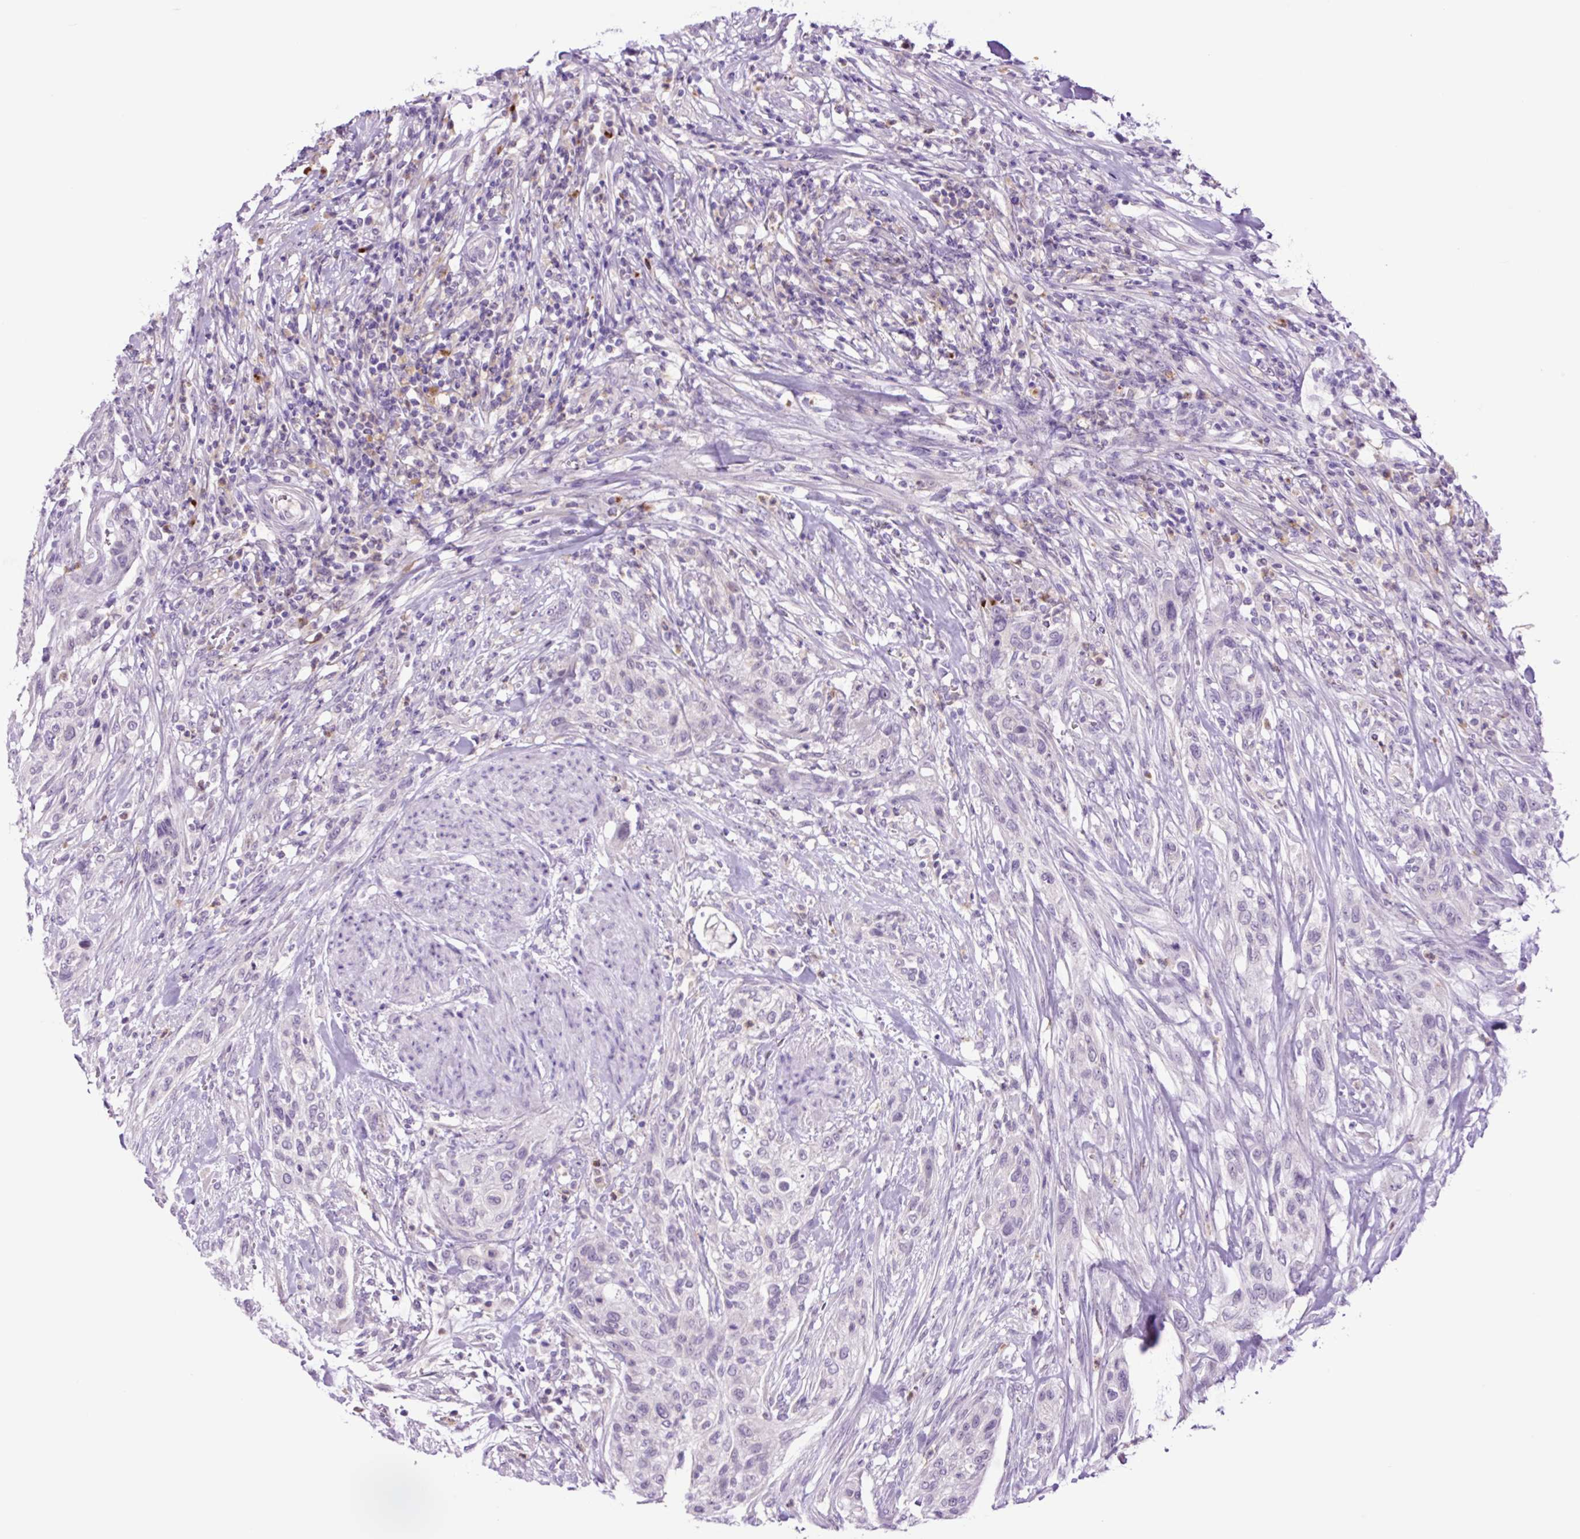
{"staining": {"intensity": "negative", "quantity": "none", "location": "none"}, "tissue": "urothelial cancer", "cell_type": "Tumor cells", "image_type": "cancer", "snomed": [{"axis": "morphology", "description": "Urothelial carcinoma, High grade"}, {"axis": "topography", "description": "Urinary bladder"}], "caption": "Urothelial cancer stained for a protein using IHC exhibits no positivity tumor cells.", "gene": "MFSD3", "patient": {"sex": "male", "age": 35}}